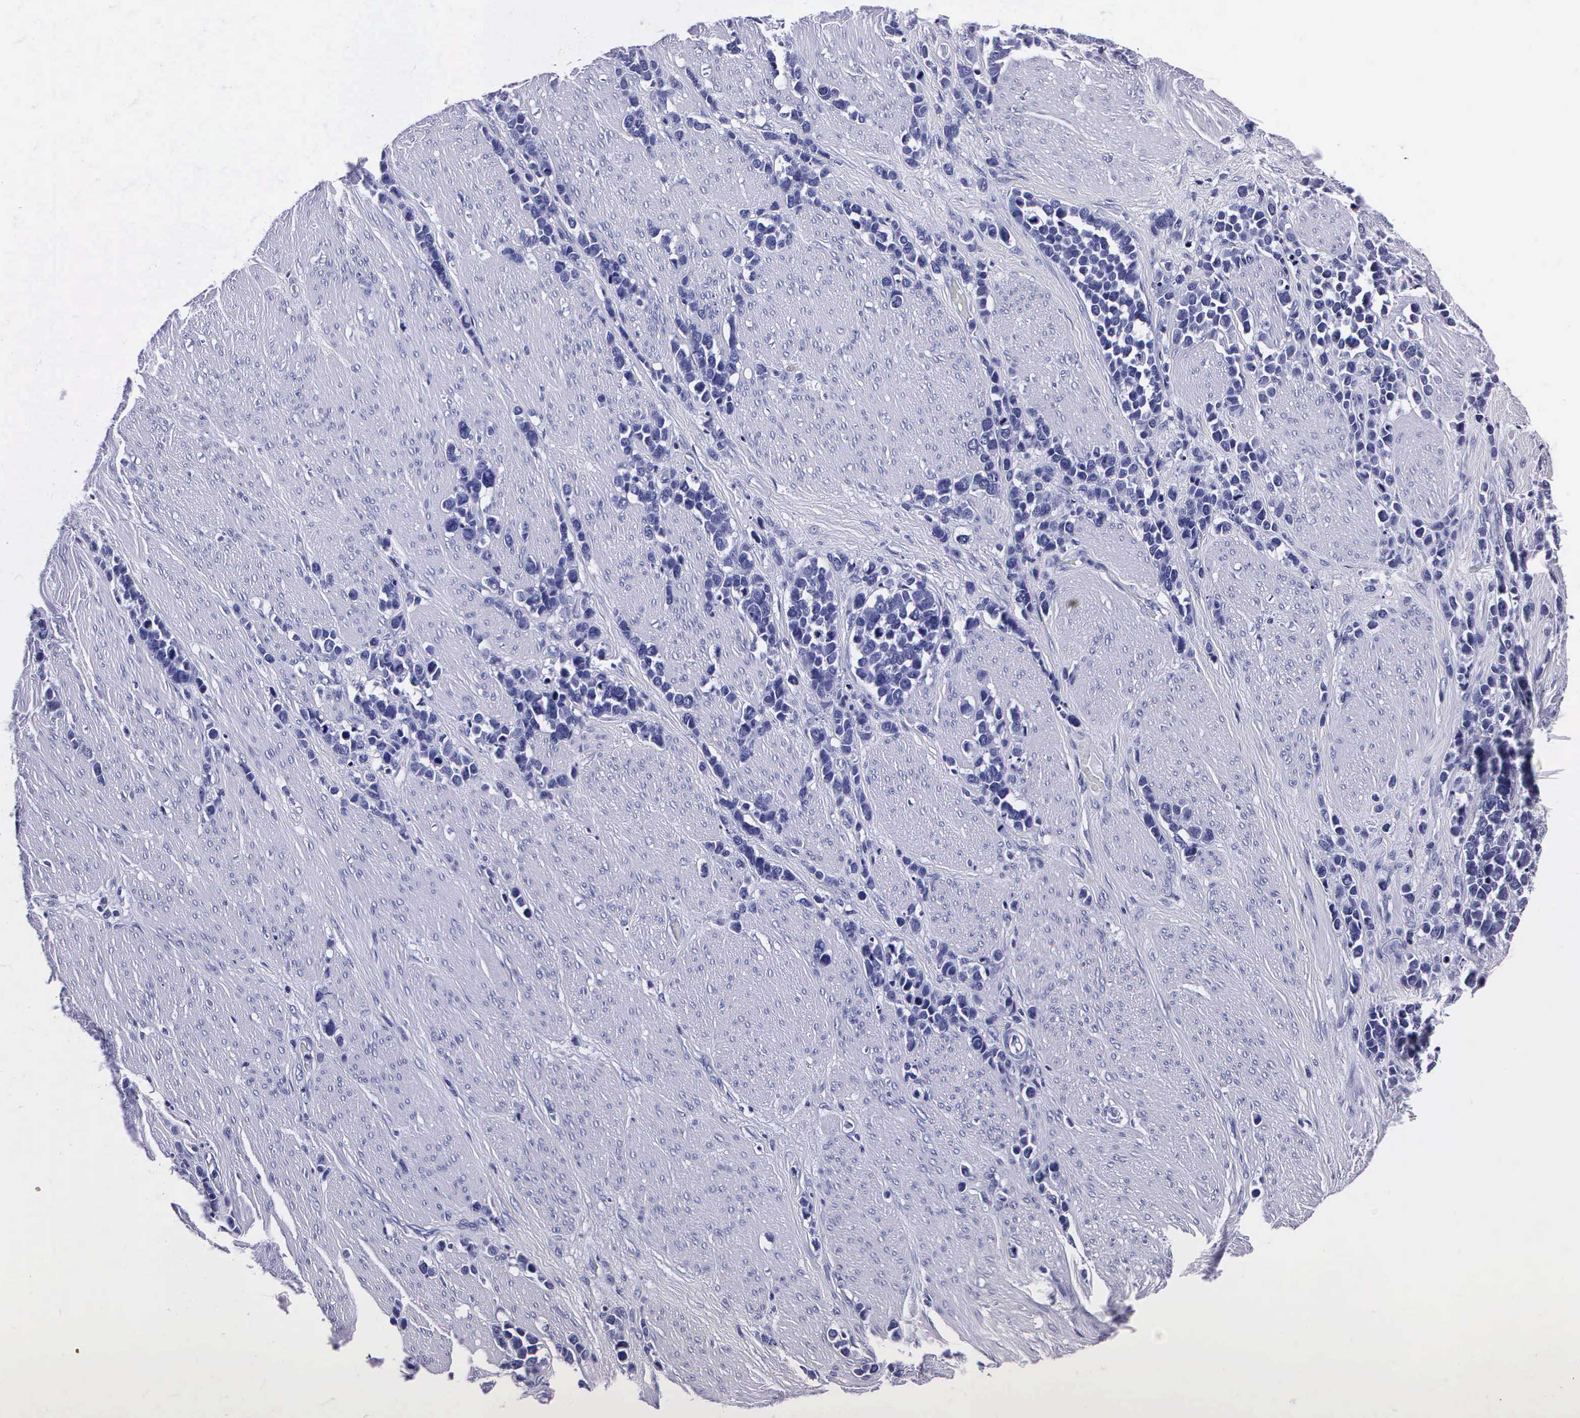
{"staining": {"intensity": "negative", "quantity": "none", "location": "none"}, "tissue": "stomach cancer", "cell_type": "Tumor cells", "image_type": "cancer", "snomed": [{"axis": "morphology", "description": "Adenocarcinoma, NOS"}, {"axis": "topography", "description": "Stomach, upper"}], "caption": "The IHC histopathology image has no significant positivity in tumor cells of stomach cancer tissue. (Stains: DAB (3,3'-diaminobenzidine) IHC with hematoxylin counter stain, Microscopy: brightfield microscopy at high magnification).", "gene": "MB", "patient": {"sex": "male", "age": 71}}